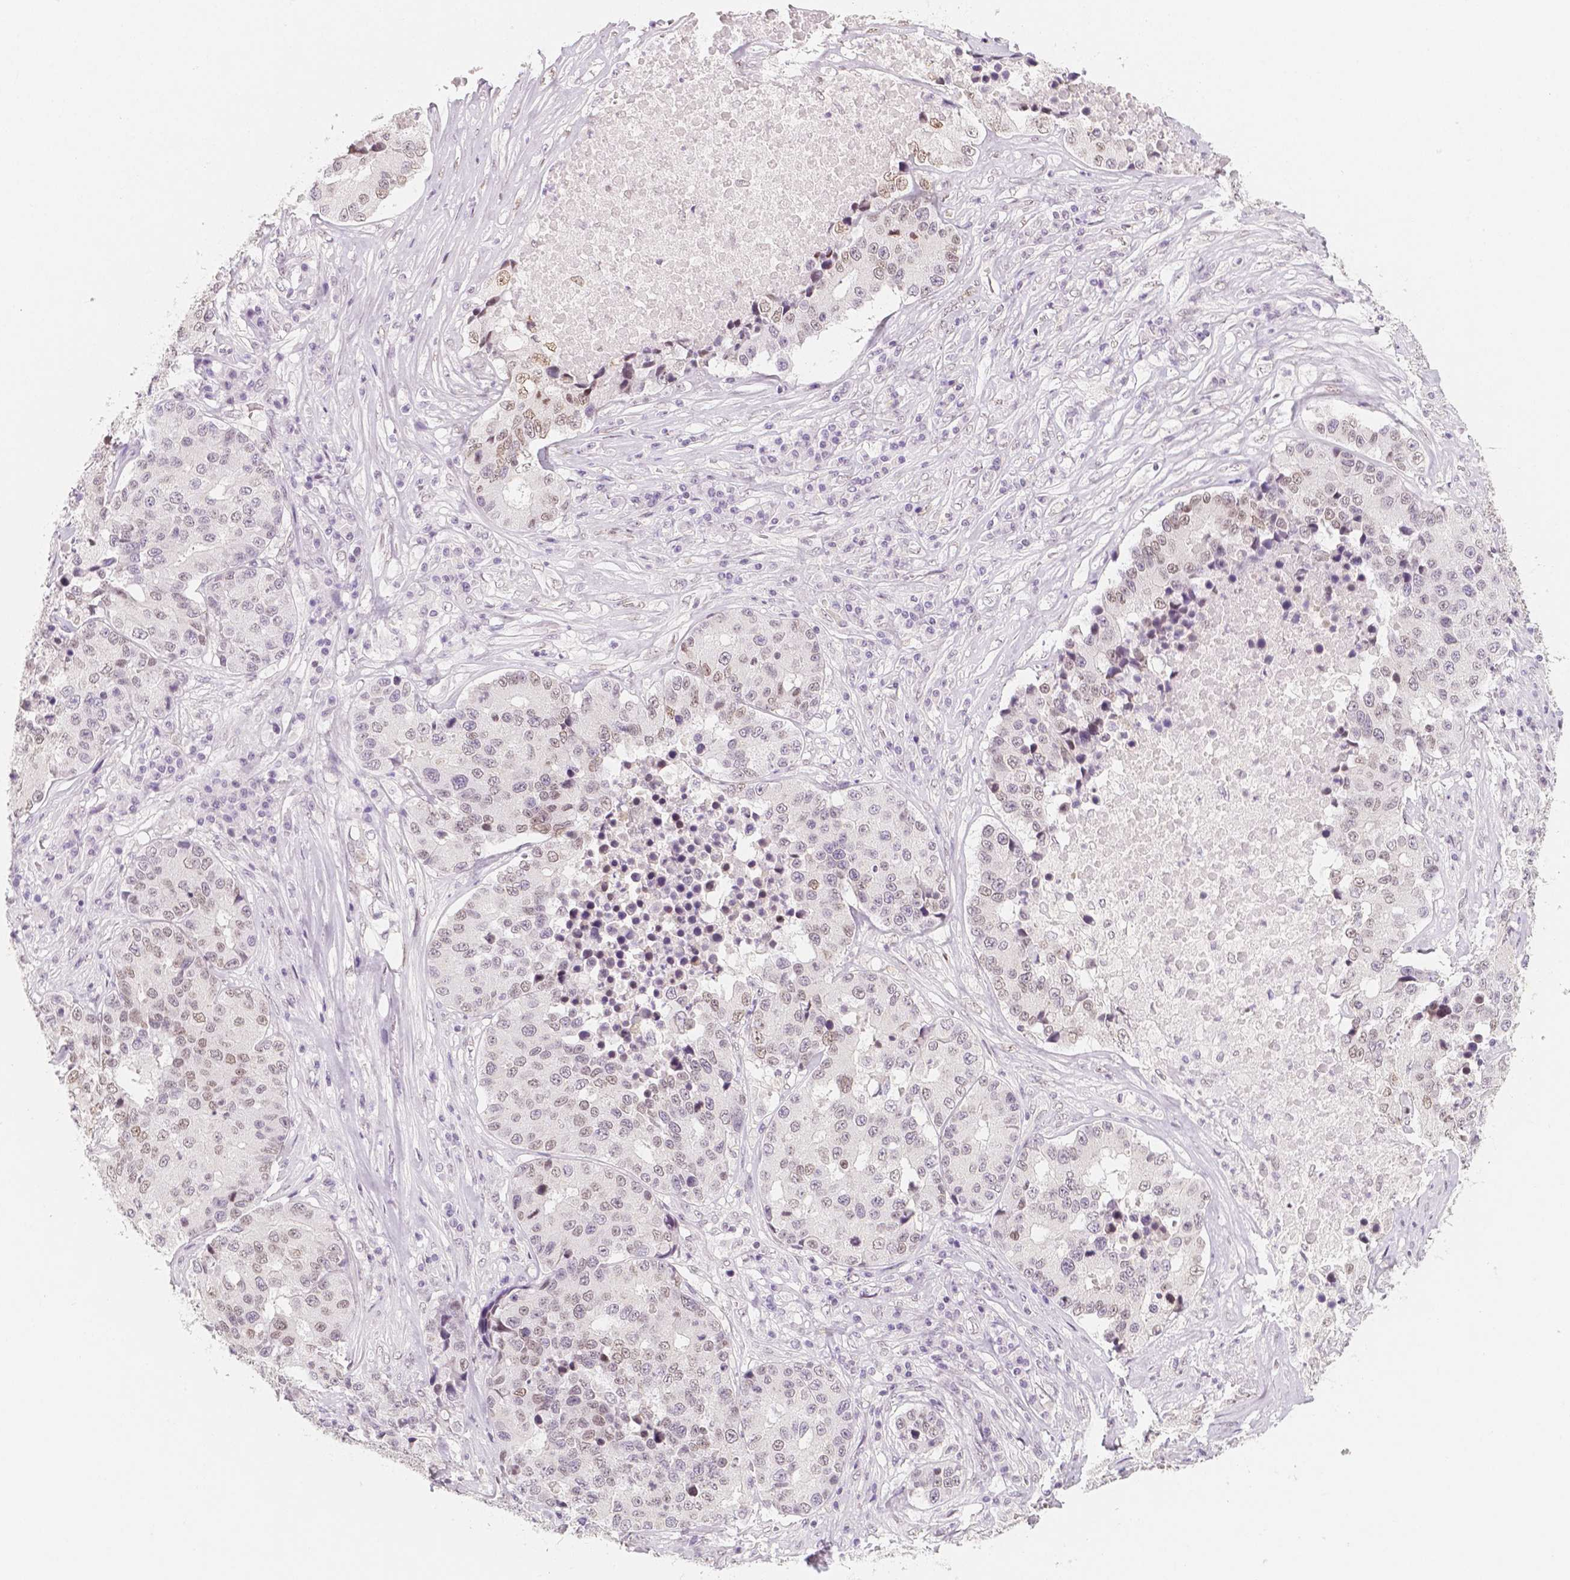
{"staining": {"intensity": "negative", "quantity": "none", "location": "none"}, "tissue": "stomach cancer", "cell_type": "Tumor cells", "image_type": "cancer", "snomed": [{"axis": "morphology", "description": "Adenocarcinoma, NOS"}, {"axis": "topography", "description": "Stomach"}], "caption": "Protein analysis of stomach adenocarcinoma exhibits no significant positivity in tumor cells.", "gene": "KDM5B", "patient": {"sex": "male", "age": 71}}